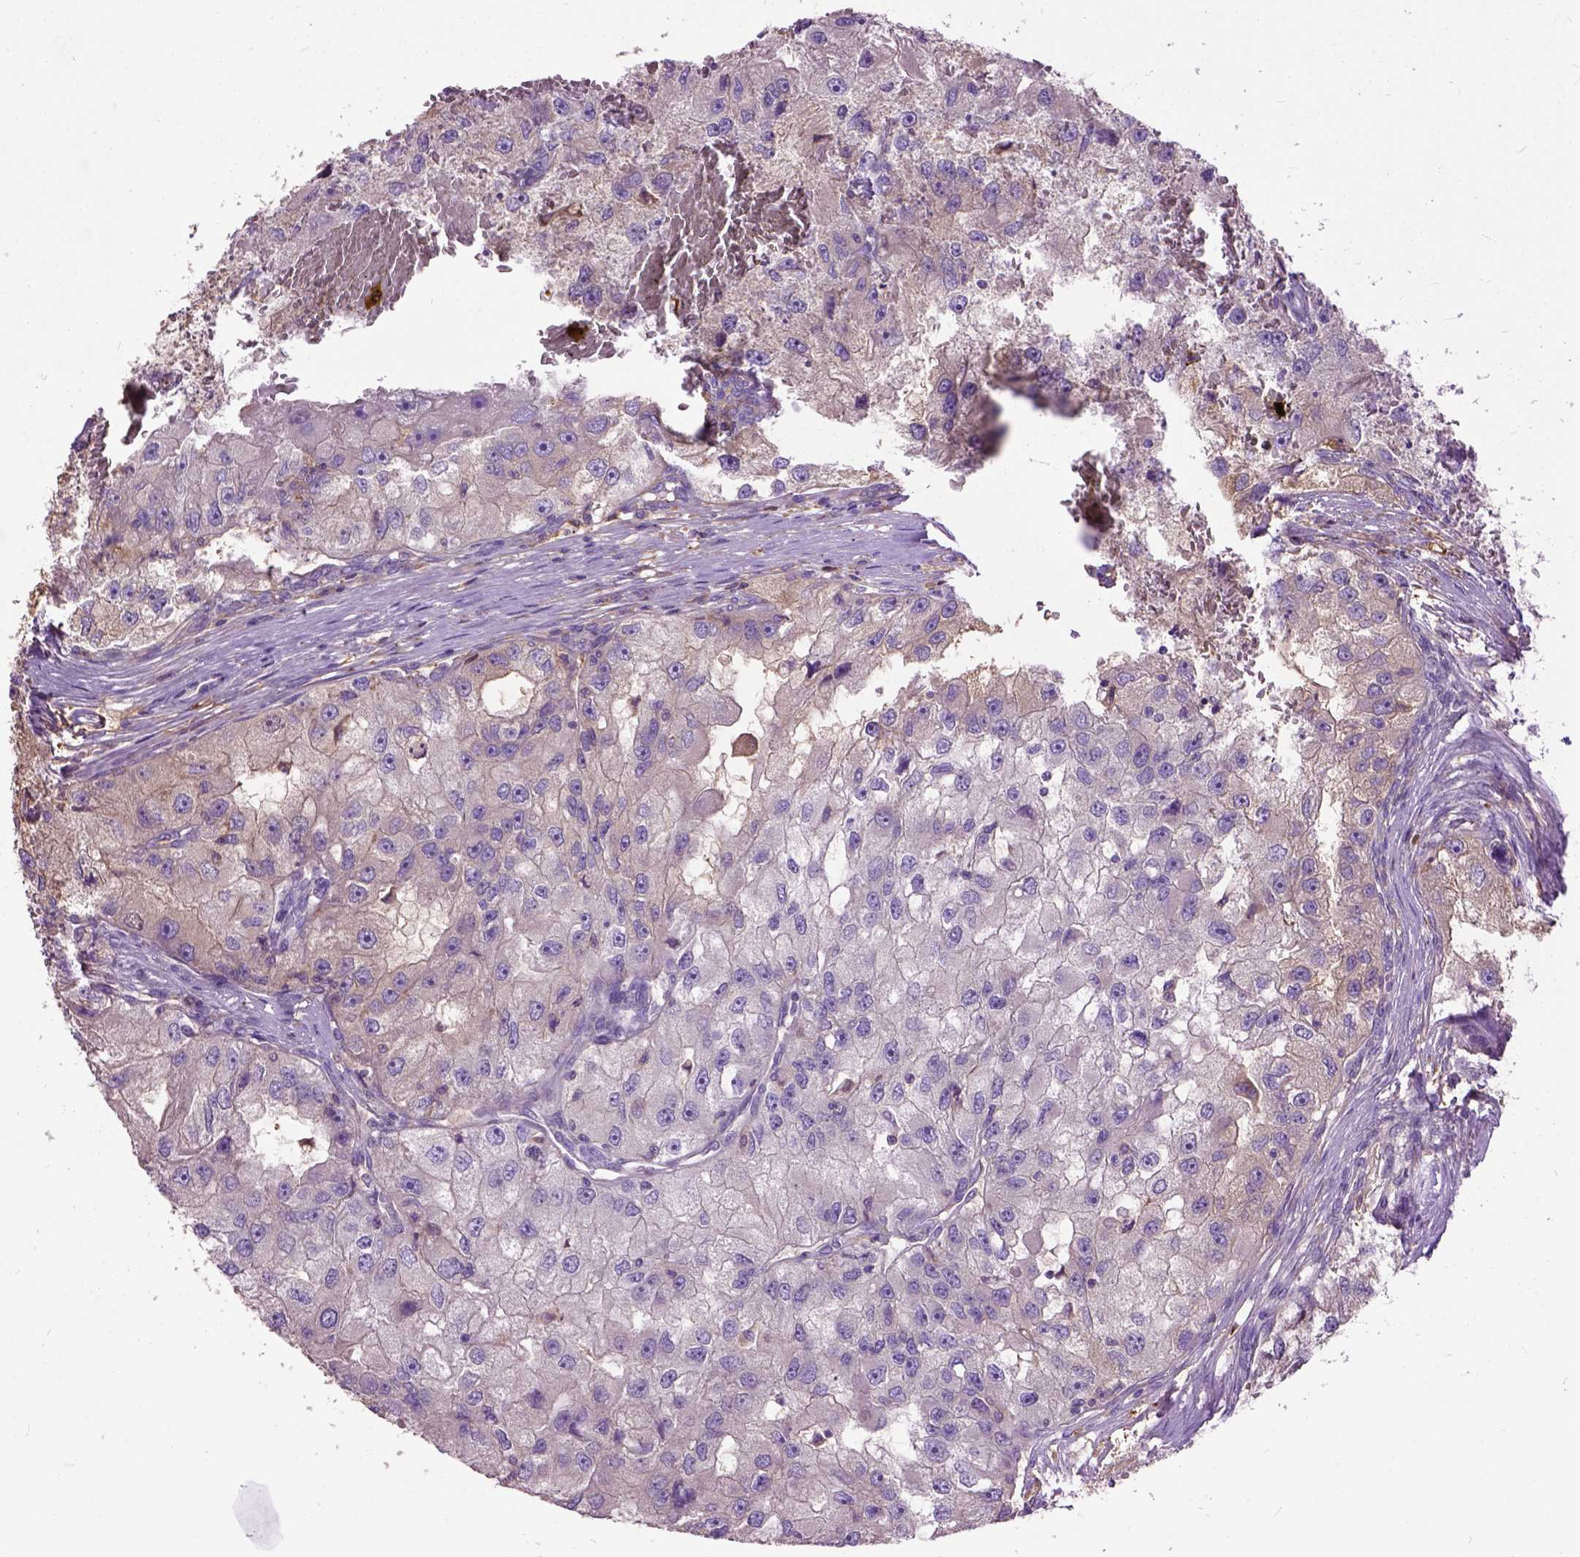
{"staining": {"intensity": "negative", "quantity": "none", "location": "none"}, "tissue": "renal cancer", "cell_type": "Tumor cells", "image_type": "cancer", "snomed": [{"axis": "morphology", "description": "Adenocarcinoma, NOS"}, {"axis": "topography", "description": "Kidney"}], "caption": "Tumor cells are negative for brown protein staining in renal adenocarcinoma.", "gene": "SEMA4F", "patient": {"sex": "male", "age": 63}}